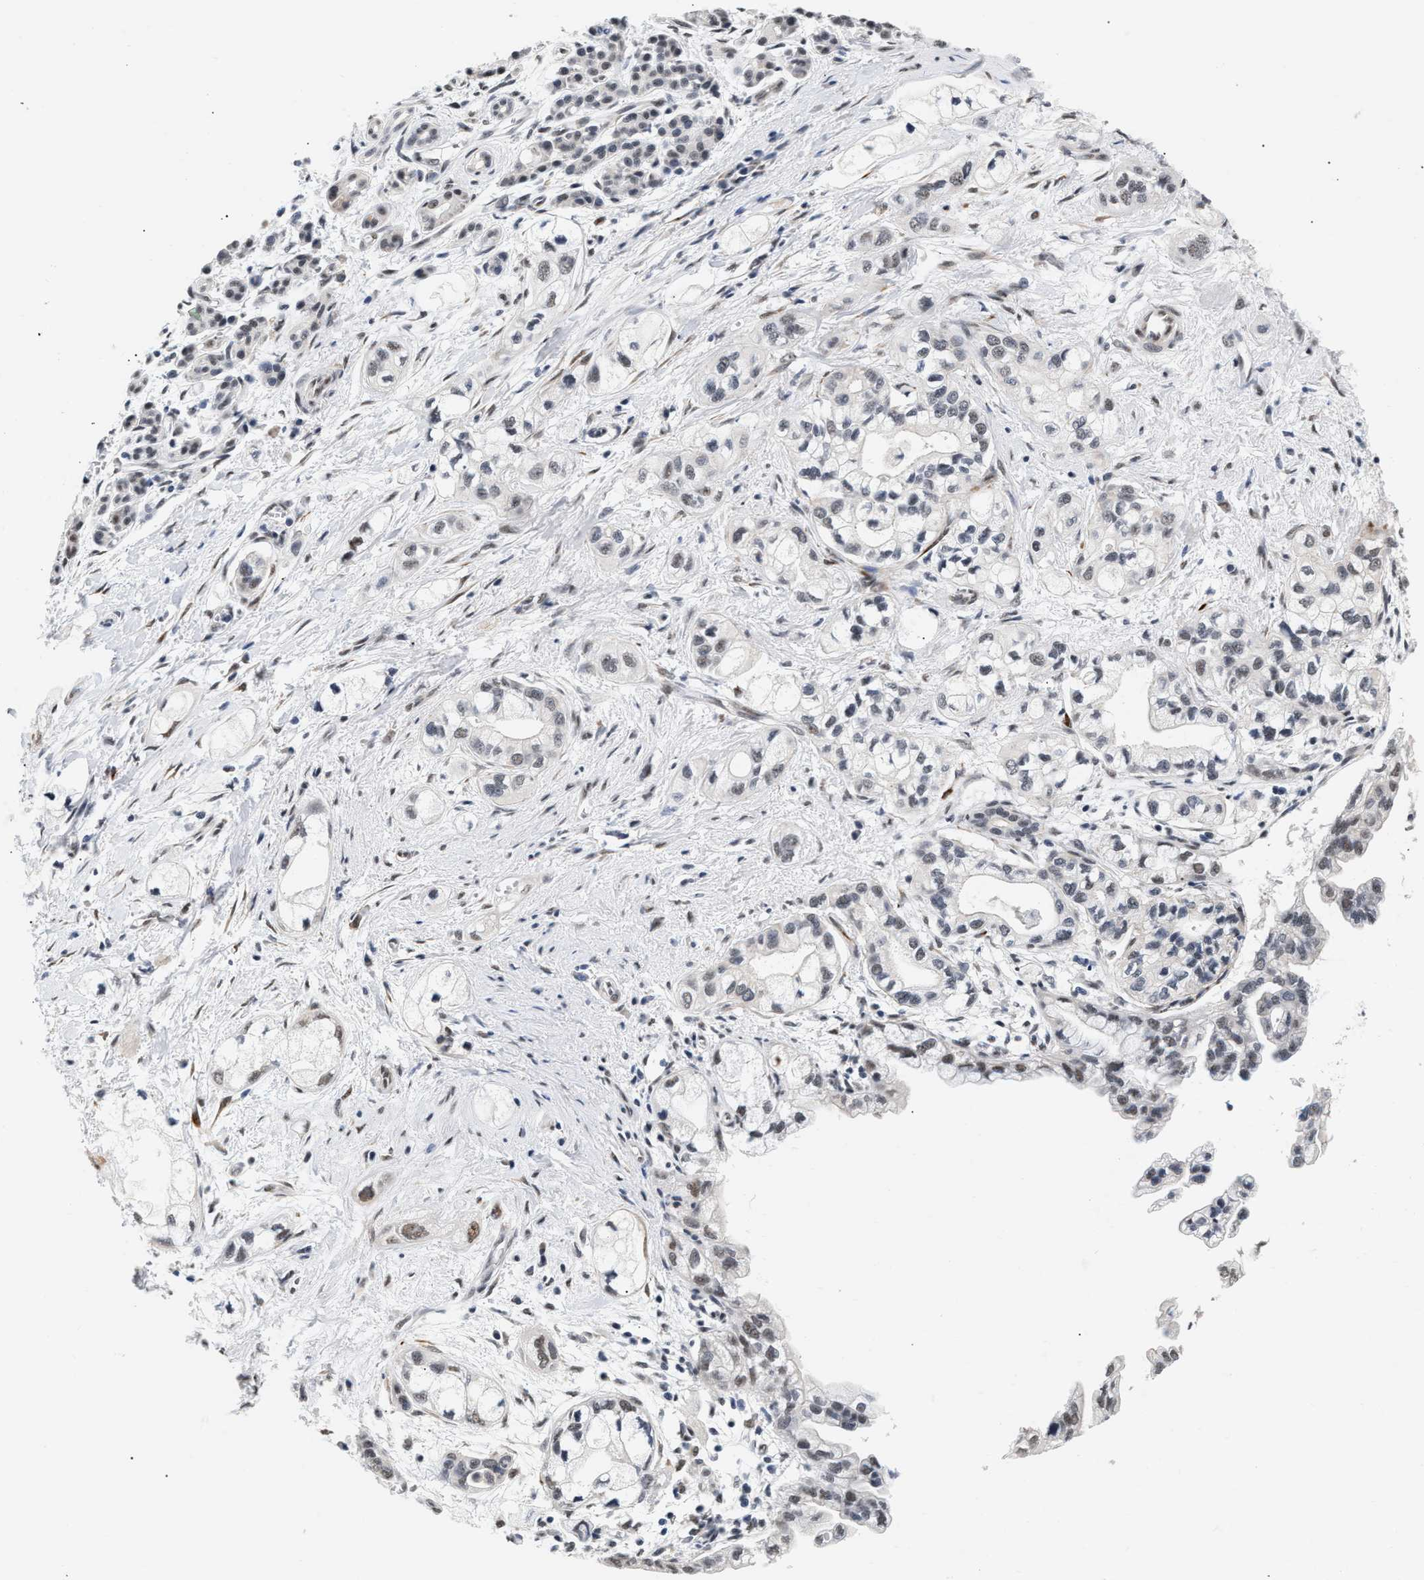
{"staining": {"intensity": "weak", "quantity": "<25%", "location": "nuclear"}, "tissue": "pancreatic cancer", "cell_type": "Tumor cells", "image_type": "cancer", "snomed": [{"axis": "morphology", "description": "Adenocarcinoma, NOS"}, {"axis": "topography", "description": "Pancreas"}], "caption": "A photomicrograph of pancreatic adenocarcinoma stained for a protein reveals no brown staining in tumor cells.", "gene": "THOC1", "patient": {"sex": "male", "age": 74}}